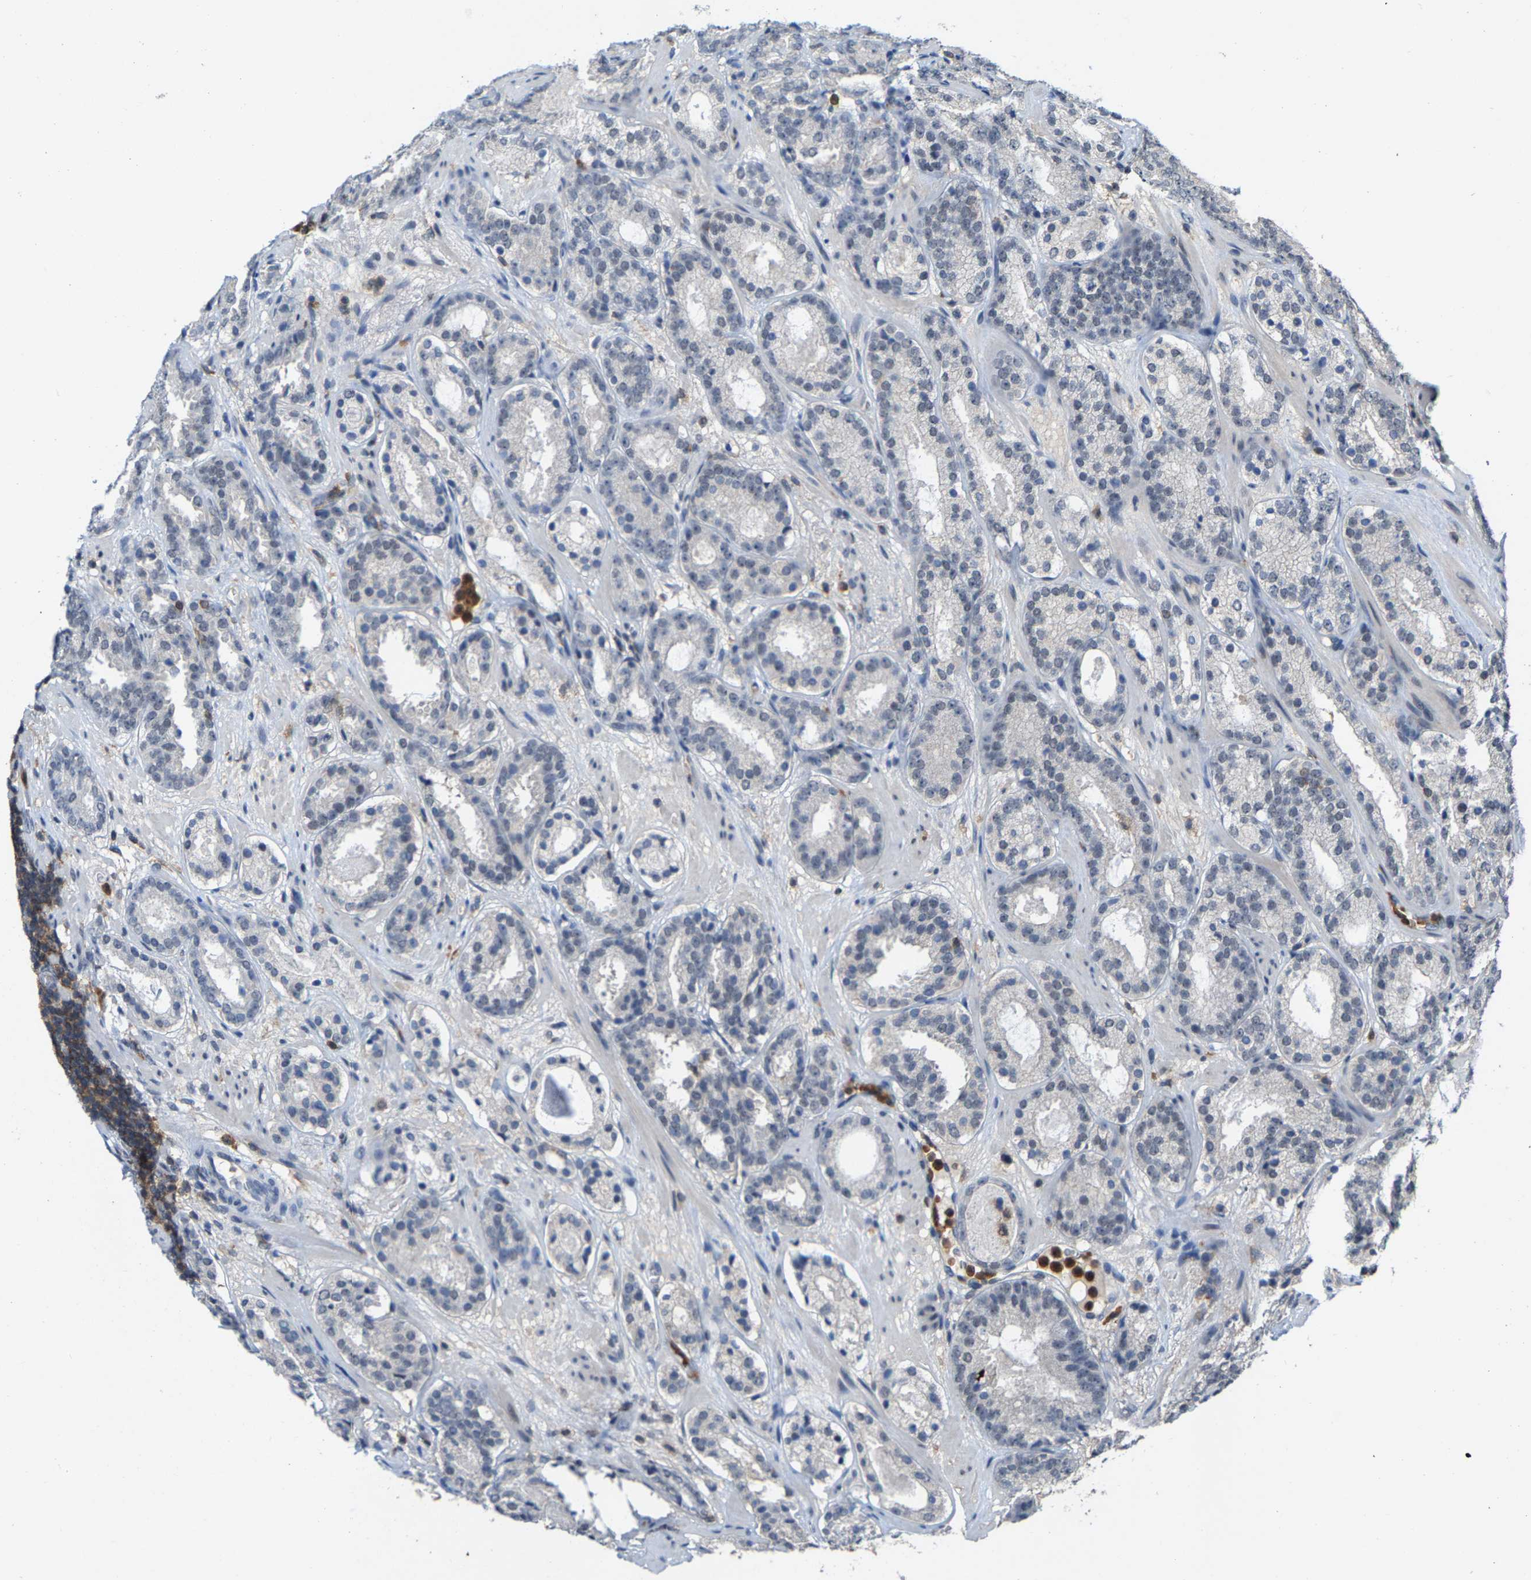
{"staining": {"intensity": "negative", "quantity": "none", "location": "none"}, "tissue": "prostate cancer", "cell_type": "Tumor cells", "image_type": "cancer", "snomed": [{"axis": "morphology", "description": "Adenocarcinoma, Low grade"}, {"axis": "topography", "description": "Prostate"}], "caption": "Immunohistochemistry histopathology image of human prostate cancer (adenocarcinoma (low-grade)) stained for a protein (brown), which shows no expression in tumor cells. The staining is performed using DAB (3,3'-diaminobenzidine) brown chromogen with nuclei counter-stained in using hematoxylin.", "gene": "FGD3", "patient": {"sex": "male", "age": 69}}